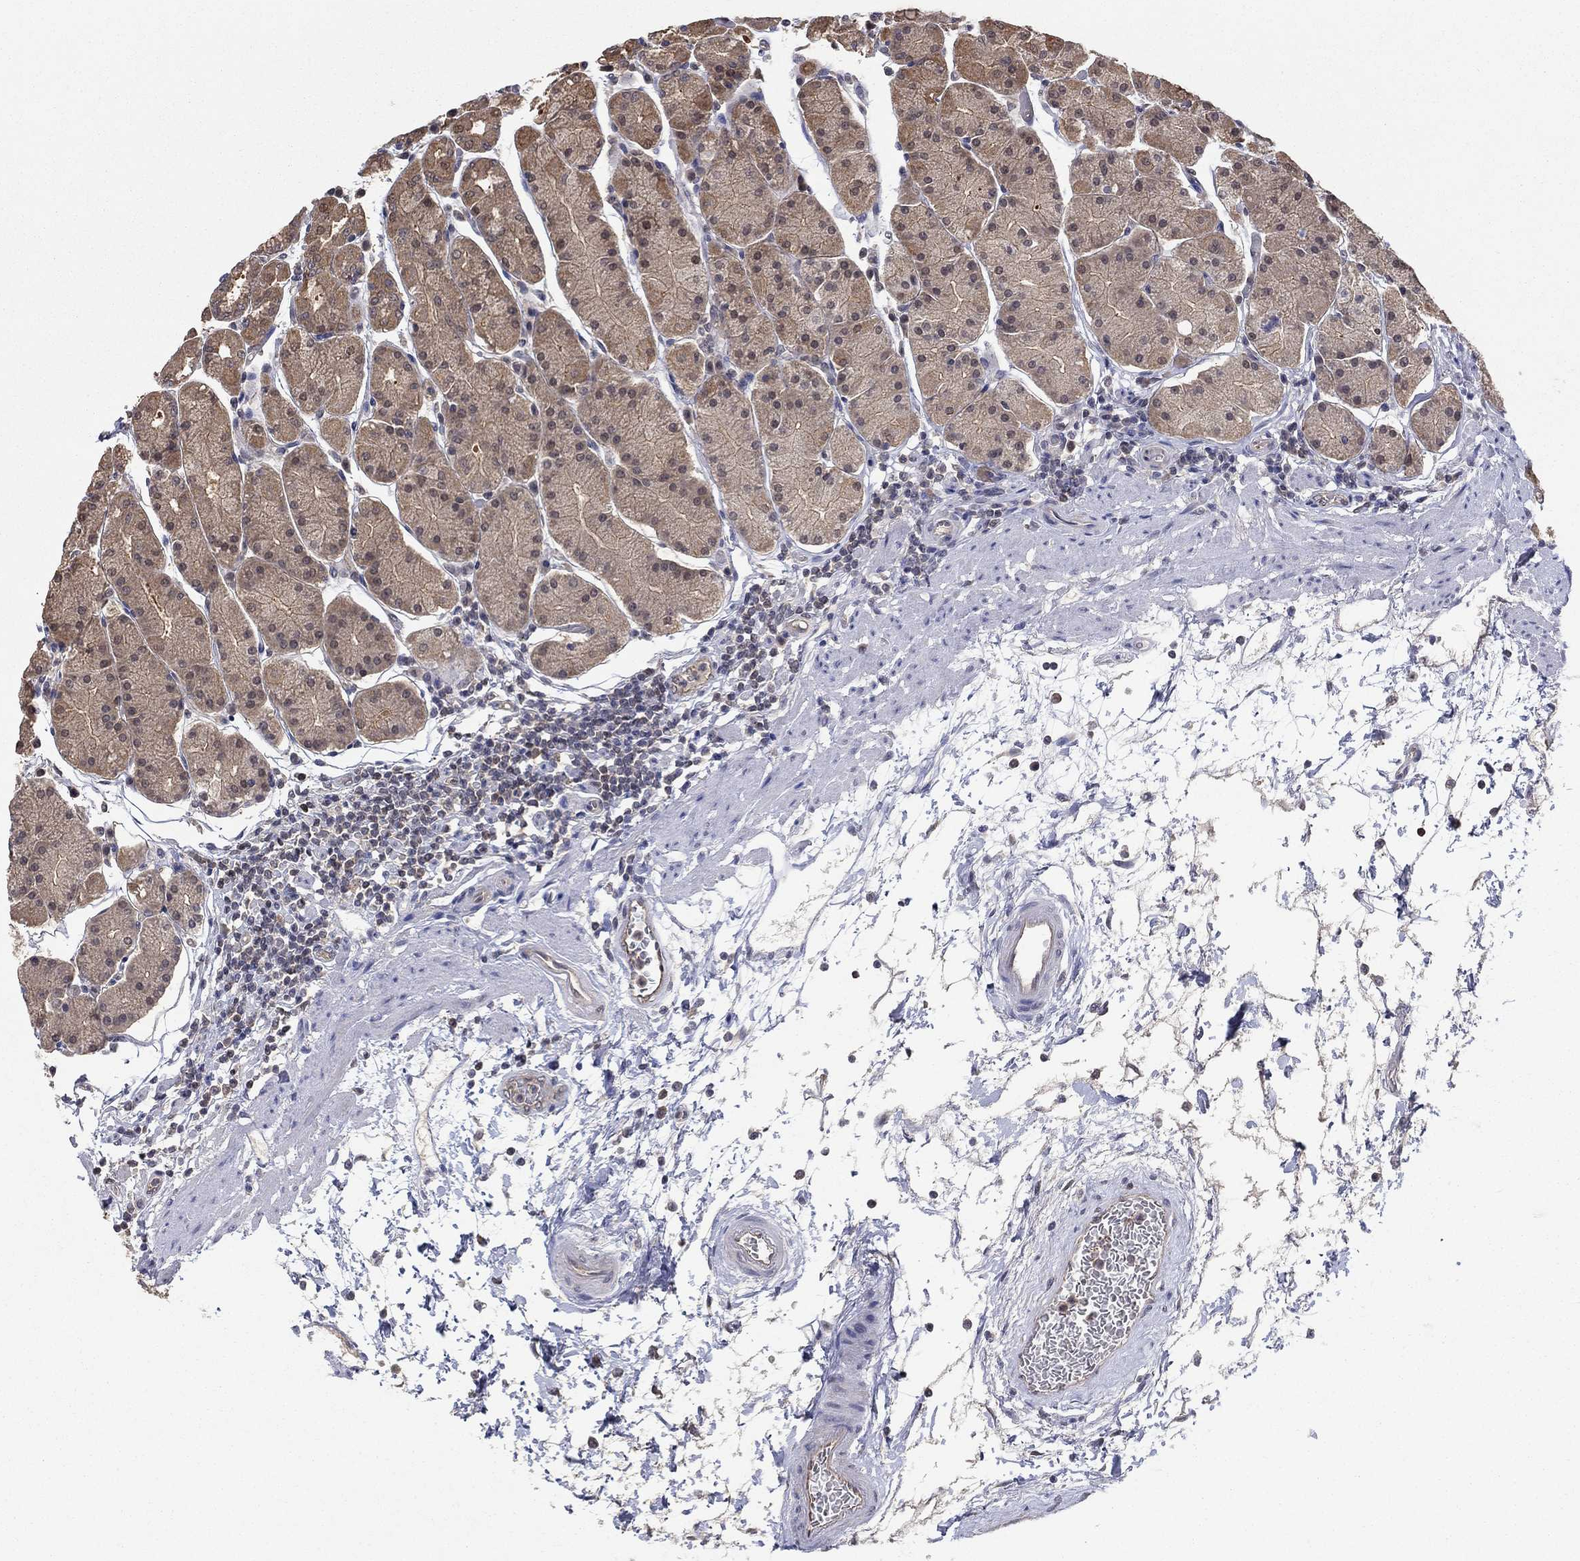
{"staining": {"intensity": "moderate", "quantity": "25%-75%", "location": "cytoplasmic/membranous"}, "tissue": "stomach", "cell_type": "Glandular cells", "image_type": "normal", "snomed": [{"axis": "morphology", "description": "Normal tissue, NOS"}, {"axis": "topography", "description": "Stomach"}], "caption": "Protein expression by immunohistochemistry reveals moderate cytoplasmic/membranous expression in approximately 25%-75% of glandular cells in benign stomach. Using DAB (brown) and hematoxylin (blue) stains, captured at high magnification using brightfield microscopy.", "gene": "RNF114", "patient": {"sex": "male", "age": 54}}